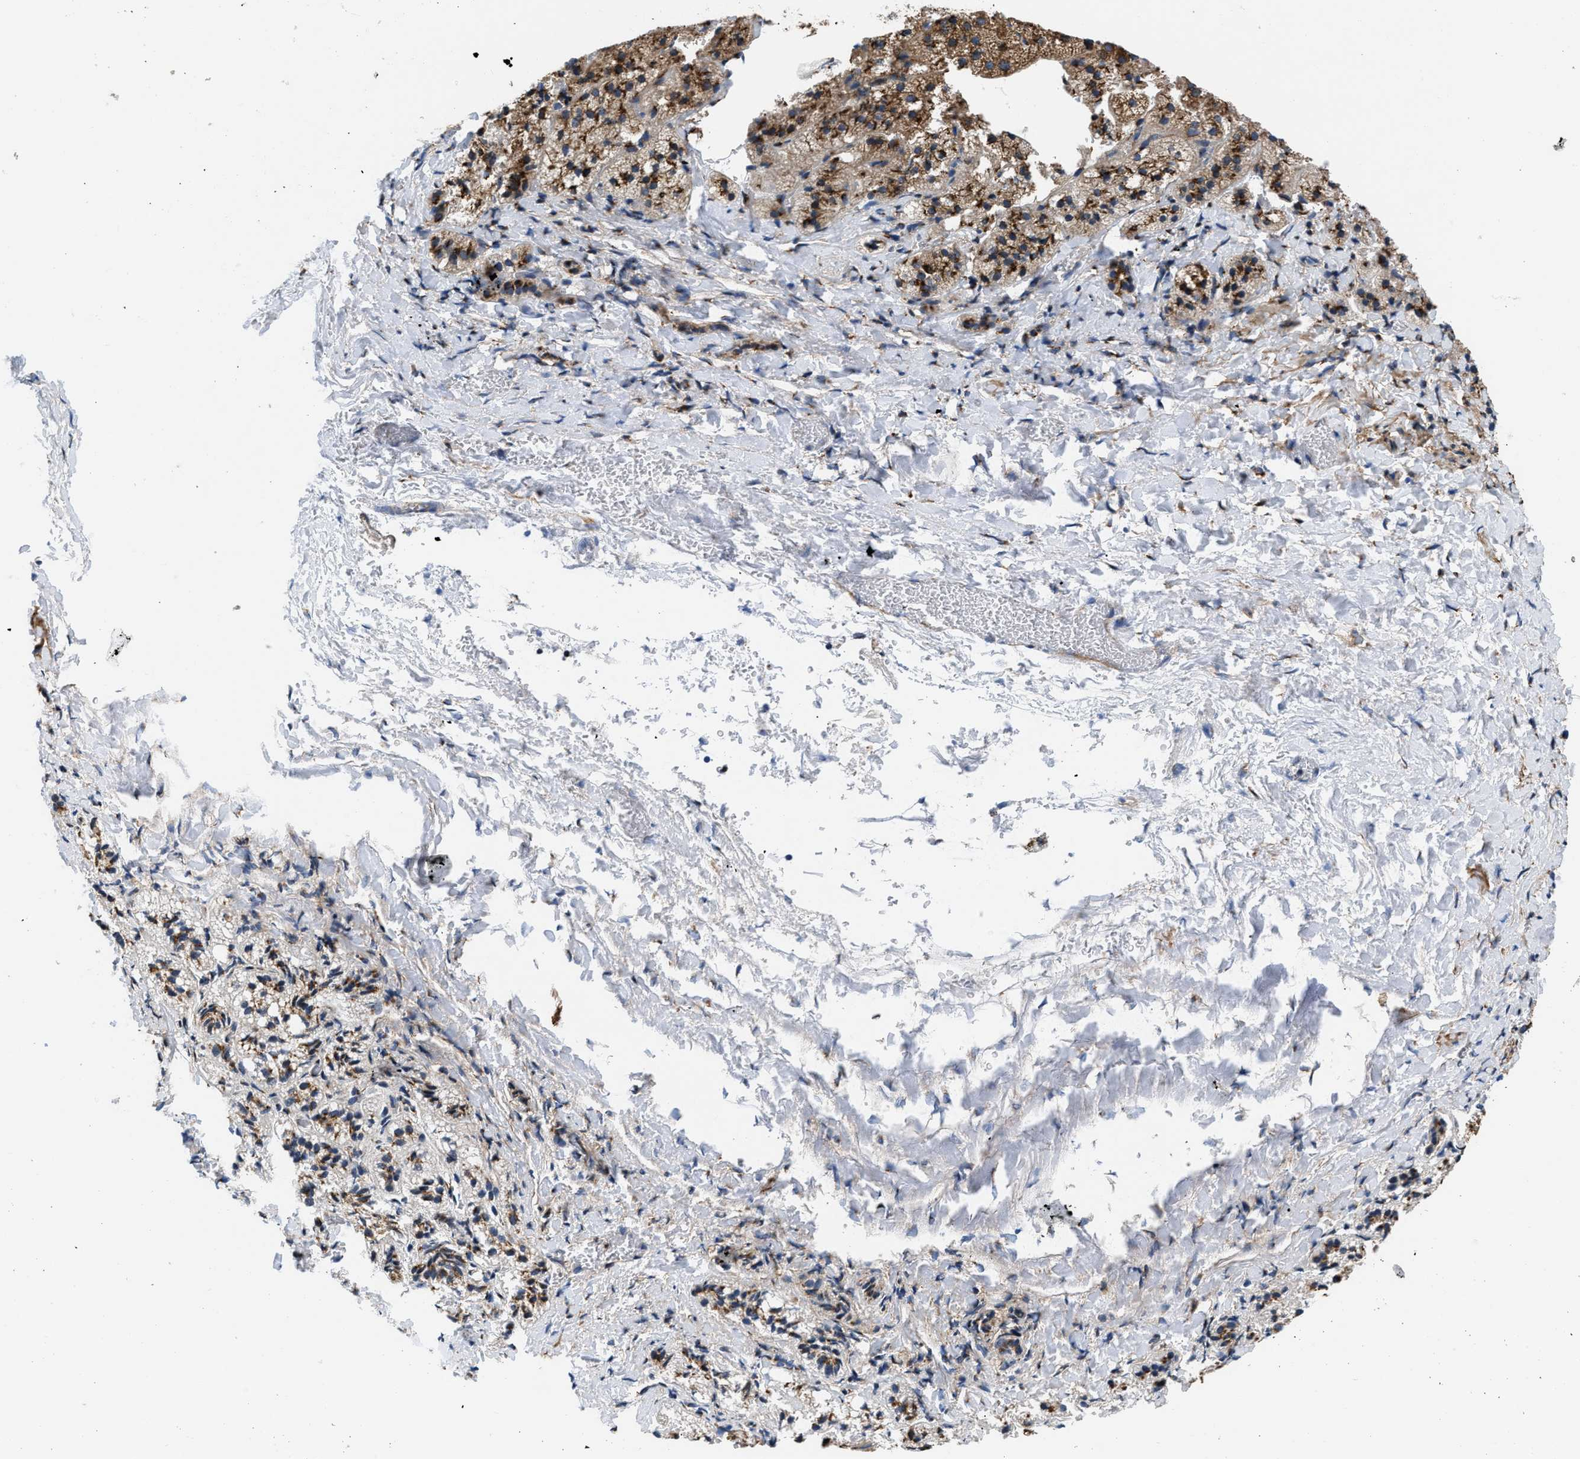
{"staining": {"intensity": "moderate", "quantity": ">75%", "location": "cytoplasmic/membranous"}, "tissue": "adrenal gland", "cell_type": "Glandular cells", "image_type": "normal", "snomed": [{"axis": "morphology", "description": "Normal tissue, NOS"}, {"axis": "topography", "description": "Adrenal gland"}], "caption": "Normal adrenal gland exhibits moderate cytoplasmic/membranous positivity in approximately >75% of glandular cells, visualized by immunohistochemistry.", "gene": "CEP128", "patient": {"sex": "female", "age": 44}}